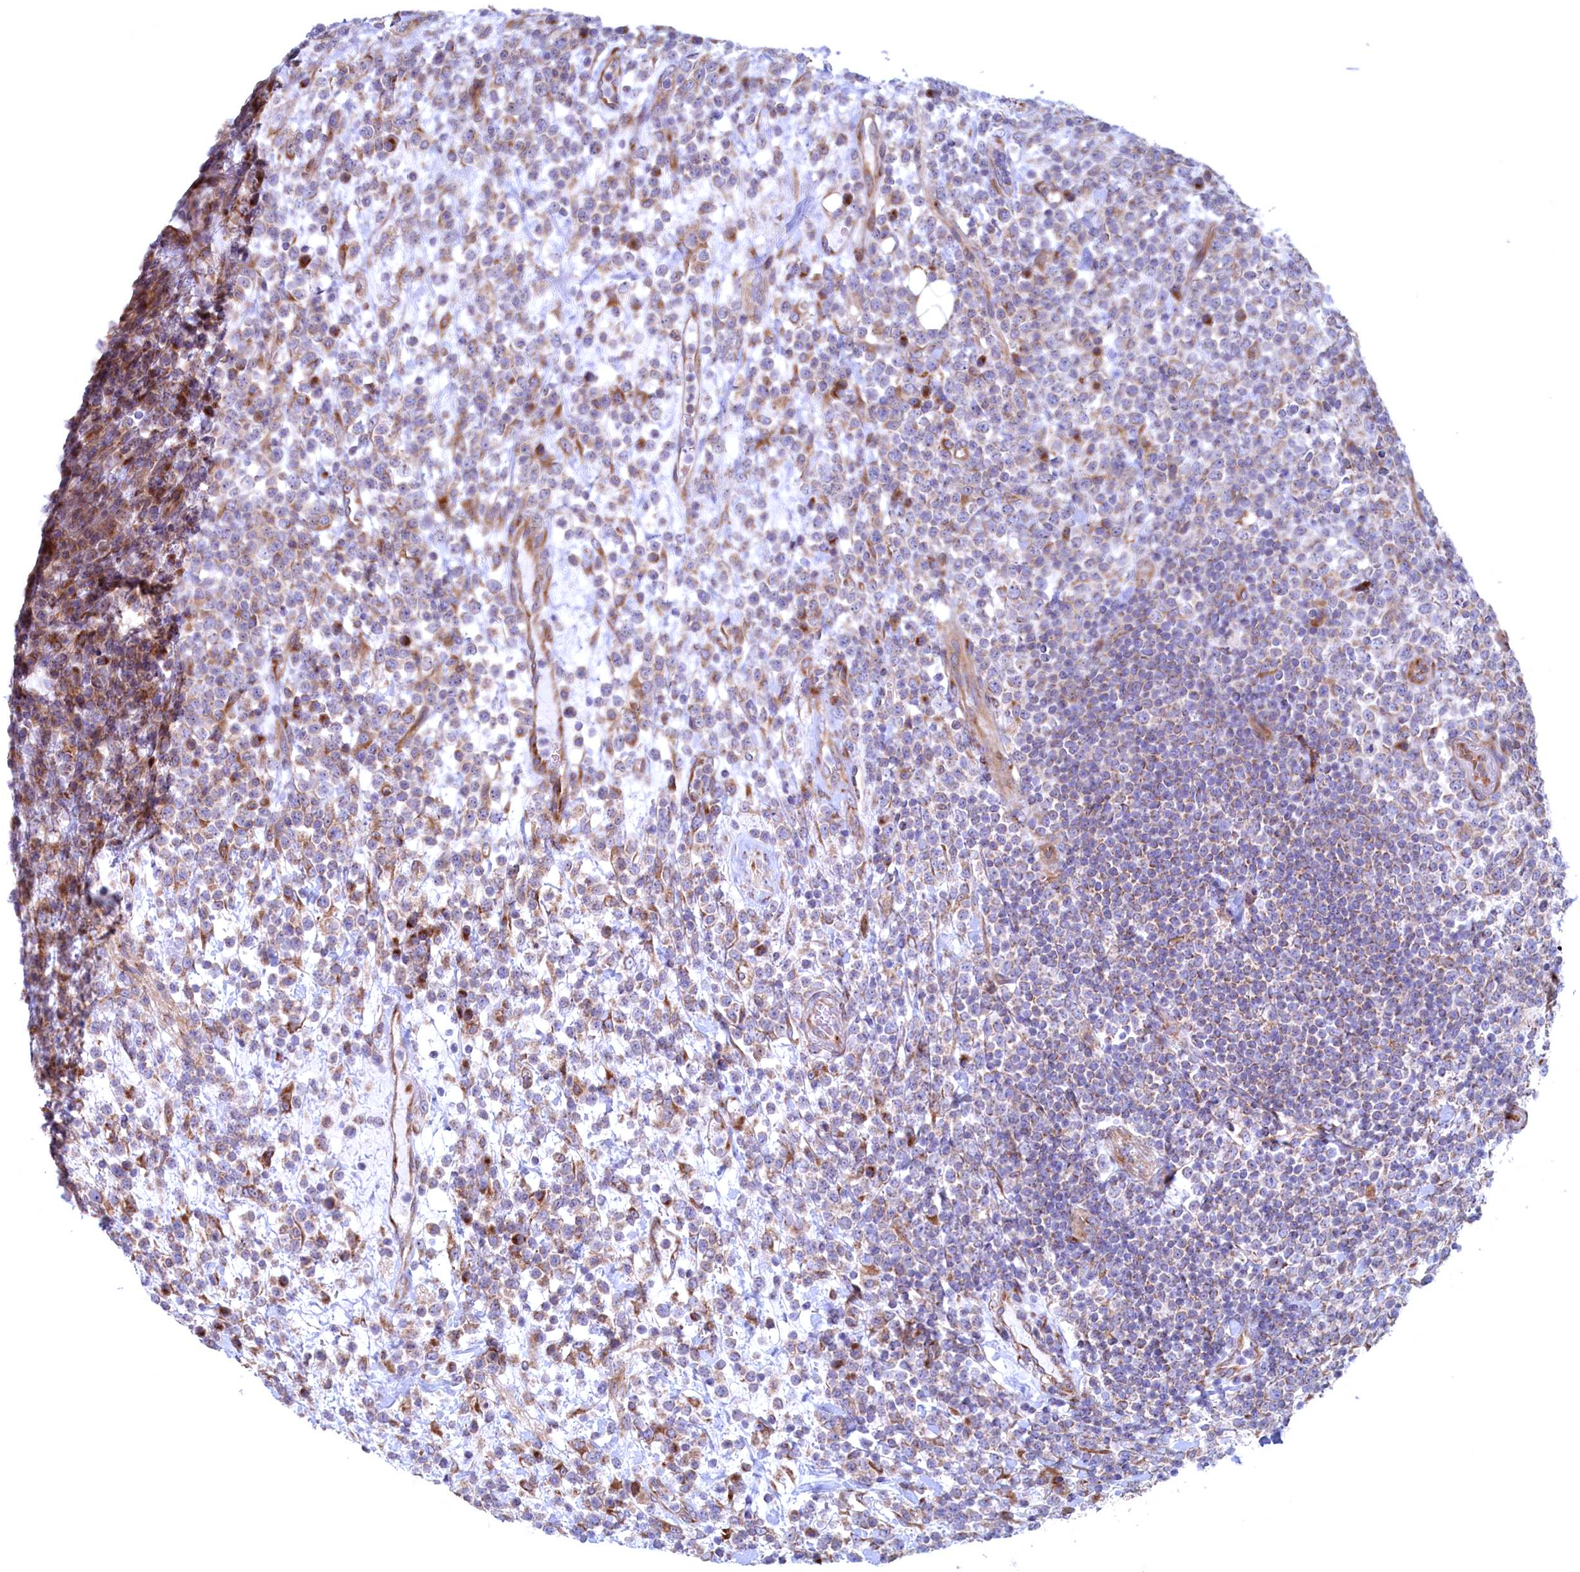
{"staining": {"intensity": "moderate", "quantity": "<25%", "location": "cytoplasmic/membranous"}, "tissue": "lymphoma", "cell_type": "Tumor cells", "image_type": "cancer", "snomed": [{"axis": "morphology", "description": "Malignant lymphoma, non-Hodgkin's type, High grade"}, {"axis": "topography", "description": "Colon"}], "caption": "A brown stain highlights moderate cytoplasmic/membranous expression of a protein in lymphoma tumor cells.", "gene": "MTFMT", "patient": {"sex": "female", "age": 53}}